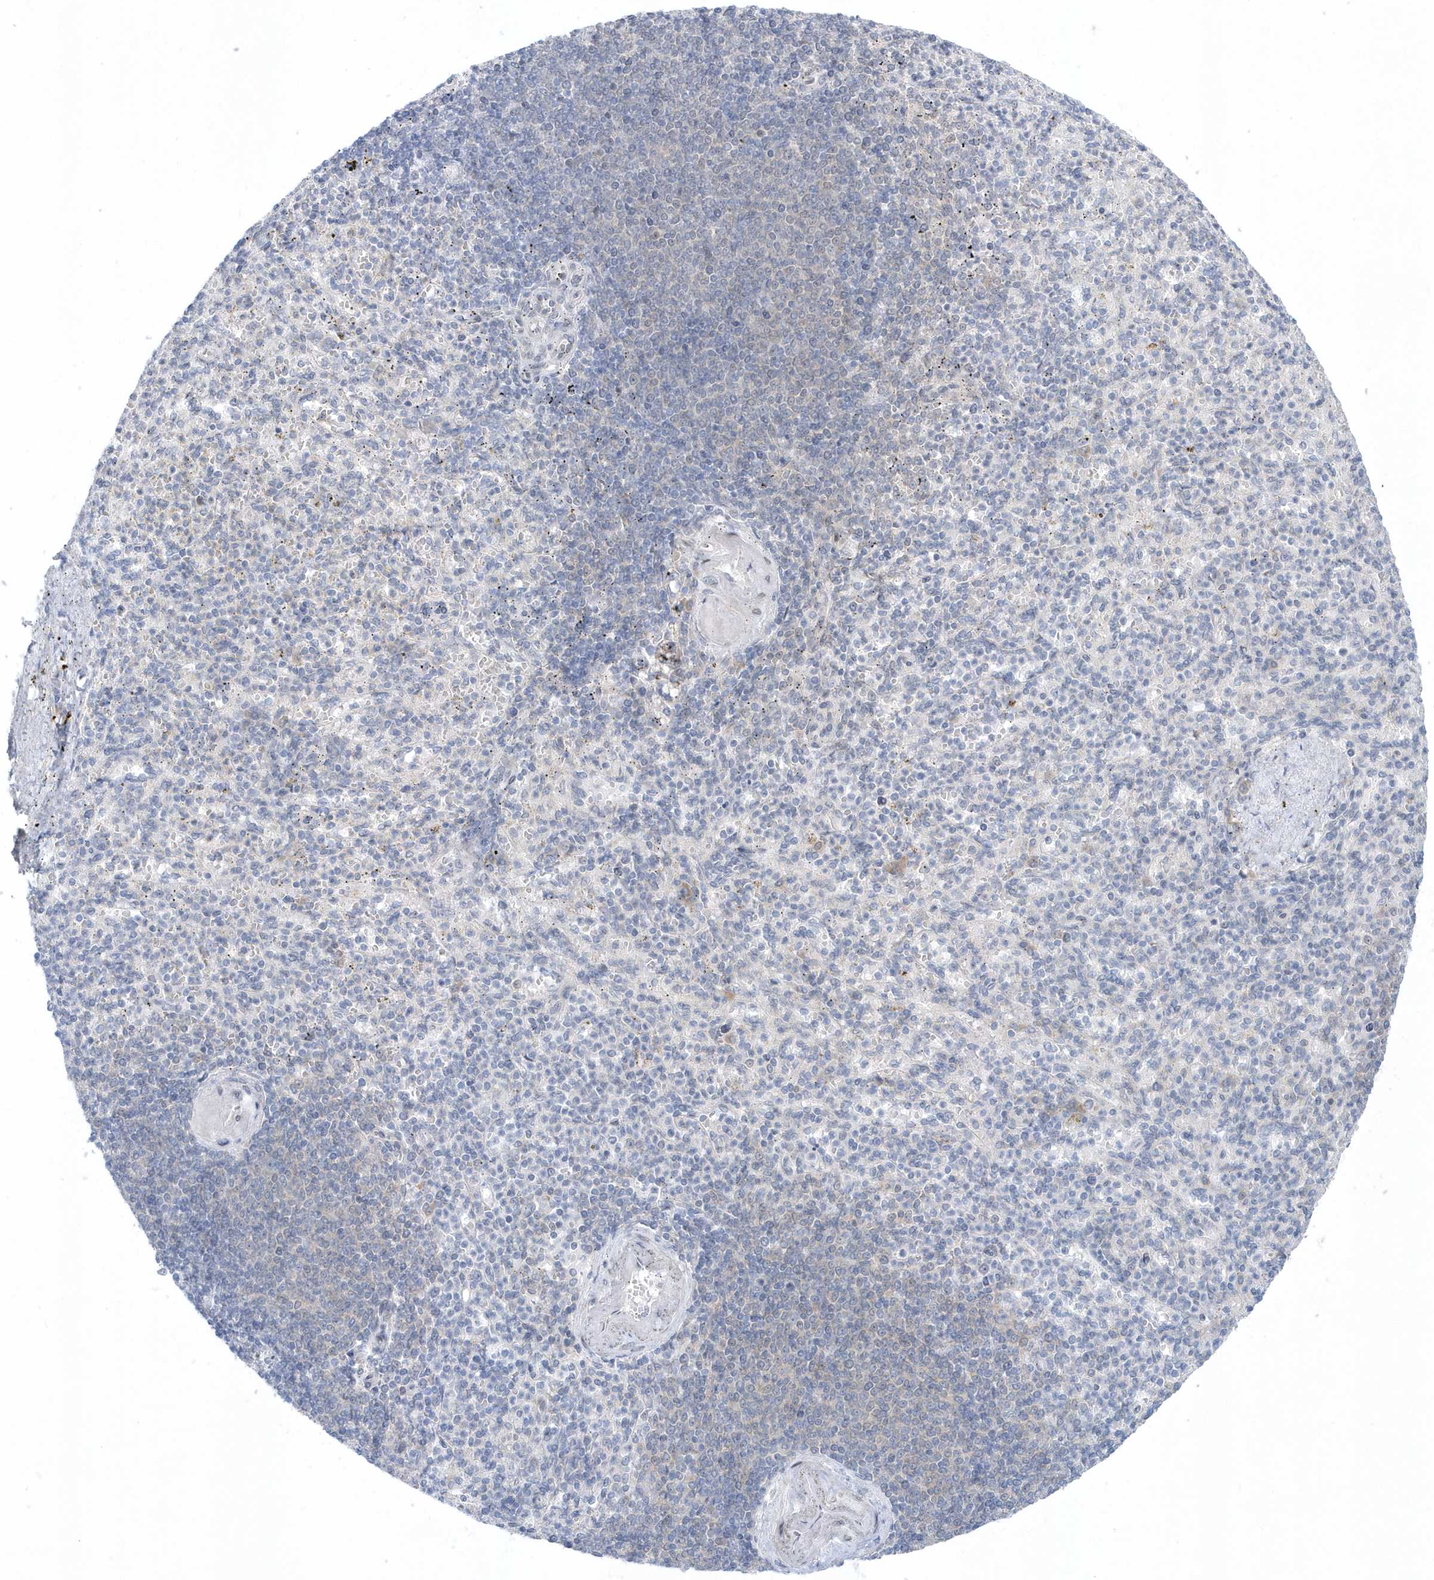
{"staining": {"intensity": "negative", "quantity": "none", "location": "none"}, "tissue": "spleen", "cell_type": "Cells in red pulp", "image_type": "normal", "snomed": [{"axis": "morphology", "description": "Normal tissue, NOS"}, {"axis": "topography", "description": "Spleen"}], "caption": "Normal spleen was stained to show a protein in brown. There is no significant staining in cells in red pulp. Brightfield microscopy of immunohistochemistry (IHC) stained with DAB (3,3'-diaminobenzidine) (brown) and hematoxylin (blue), captured at high magnification.", "gene": "ZC3H12D", "patient": {"sex": "female", "age": 74}}